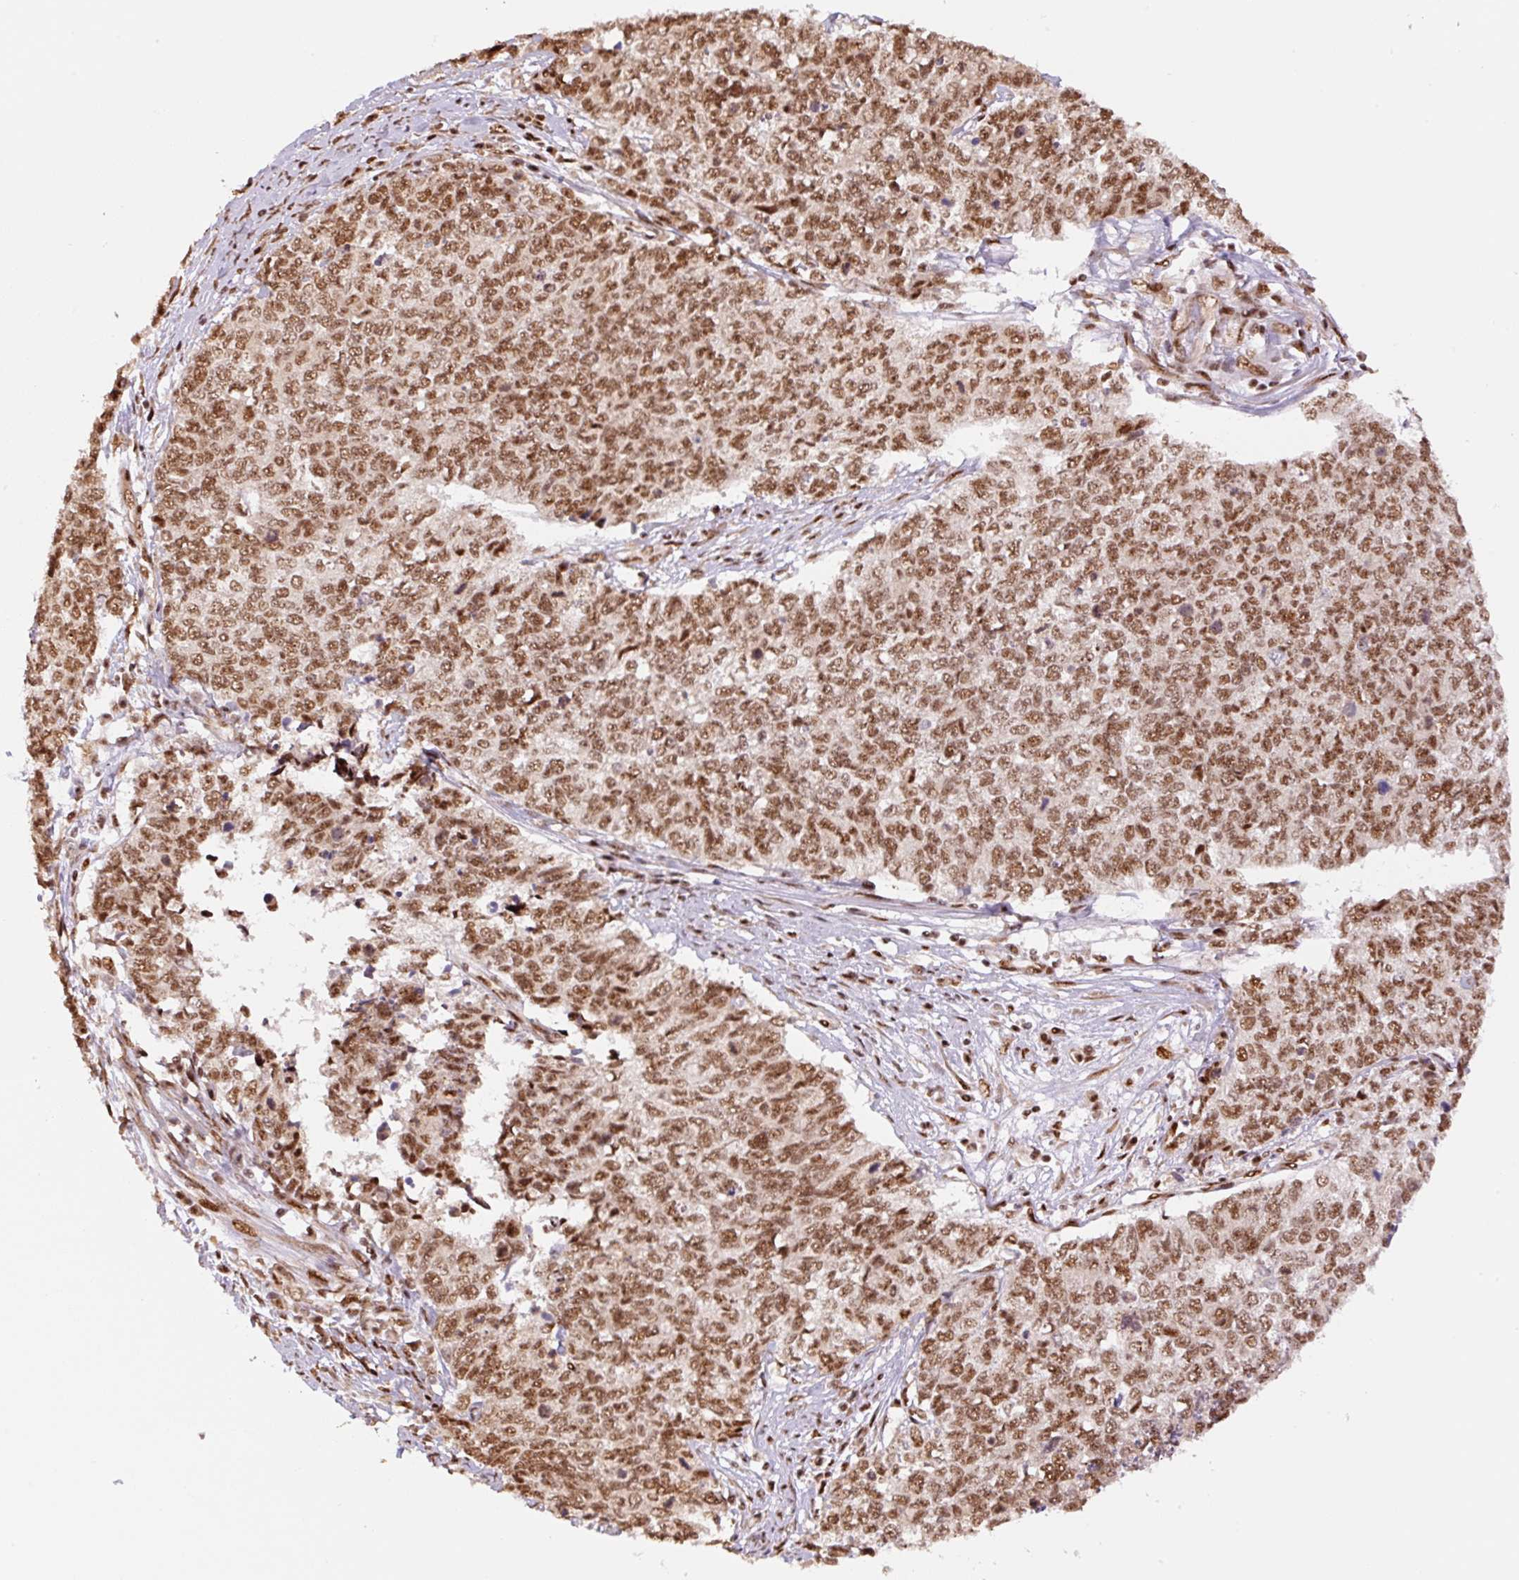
{"staining": {"intensity": "moderate", "quantity": ">75%", "location": "nuclear"}, "tissue": "cervical cancer", "cell_type": "Tumor cells", "image_type": "cancer", "snomed": [{"axis": "morphology", "description": "Adenocarcinoma, NOS"}, {"axis": "topography", "description": "Cervix"}], "caption": "Moderate nuclear protein expression is seen in approximately >75% of tumor cells in cervical adenocarcinoma. The staining was performed using DAB (3,3'-diaminobenzidine) to visualize the protein expression in brown, while the nuclei were stained in blue with hematoxylin (Magnification: 20x).", "gene": "INTS8", "patient": {"sex": "female", "age": 63}}